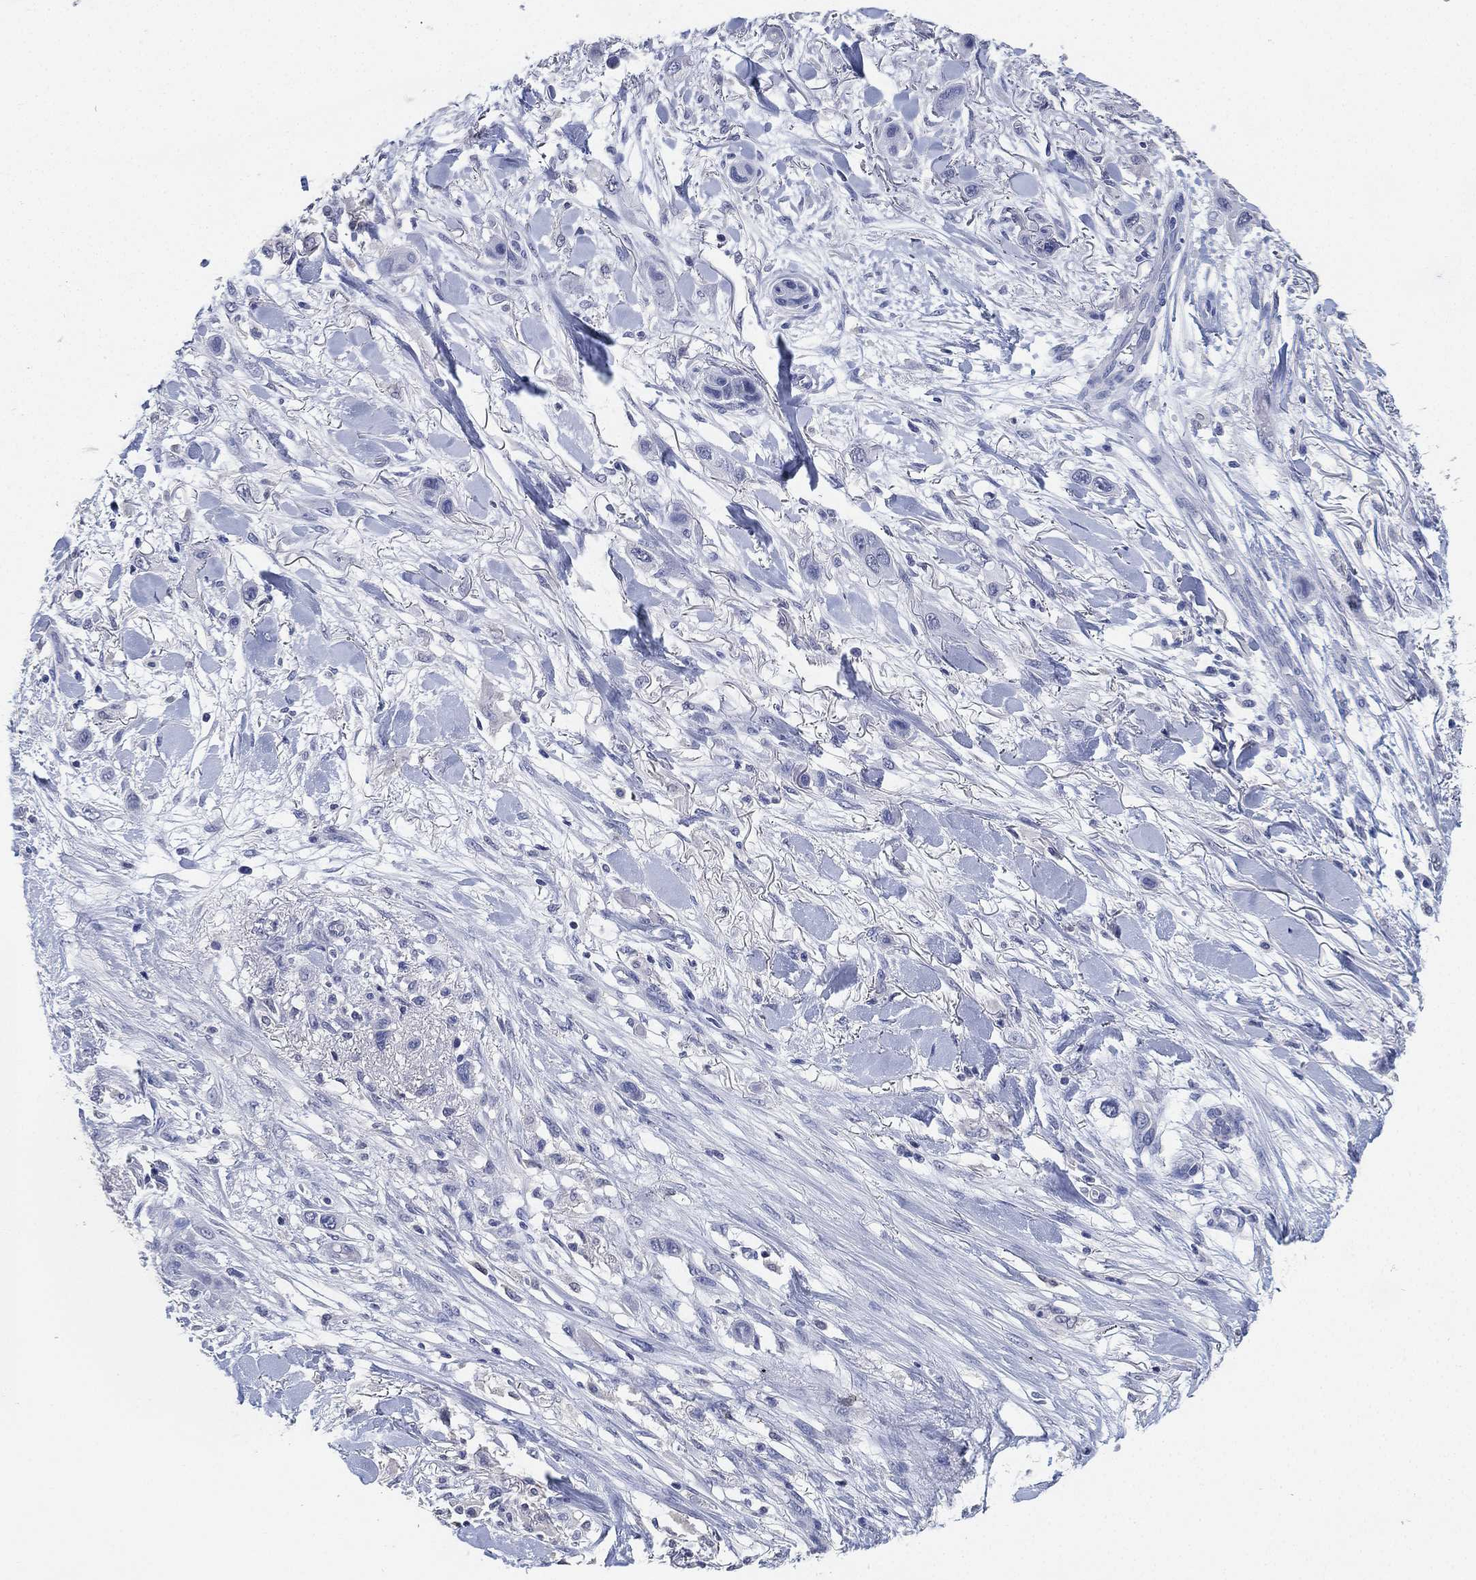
{"staining": {"intensity": "negative", "quantity": "none", "location": "none"}, "tissue": "skin cancer", "cell_type": "Tumor cells", "image_type": "cancer", "snomed": [{"axis": "morphology", "description": "Squamous cell carcinoma, NOS"}, {"axis": "topography", "description": "Skin"}], "caption": "Tumor cells are negative for protein expression in human skin cancer.", "gene": "IYD", "patient": {"sex": "male", "age": 79}}